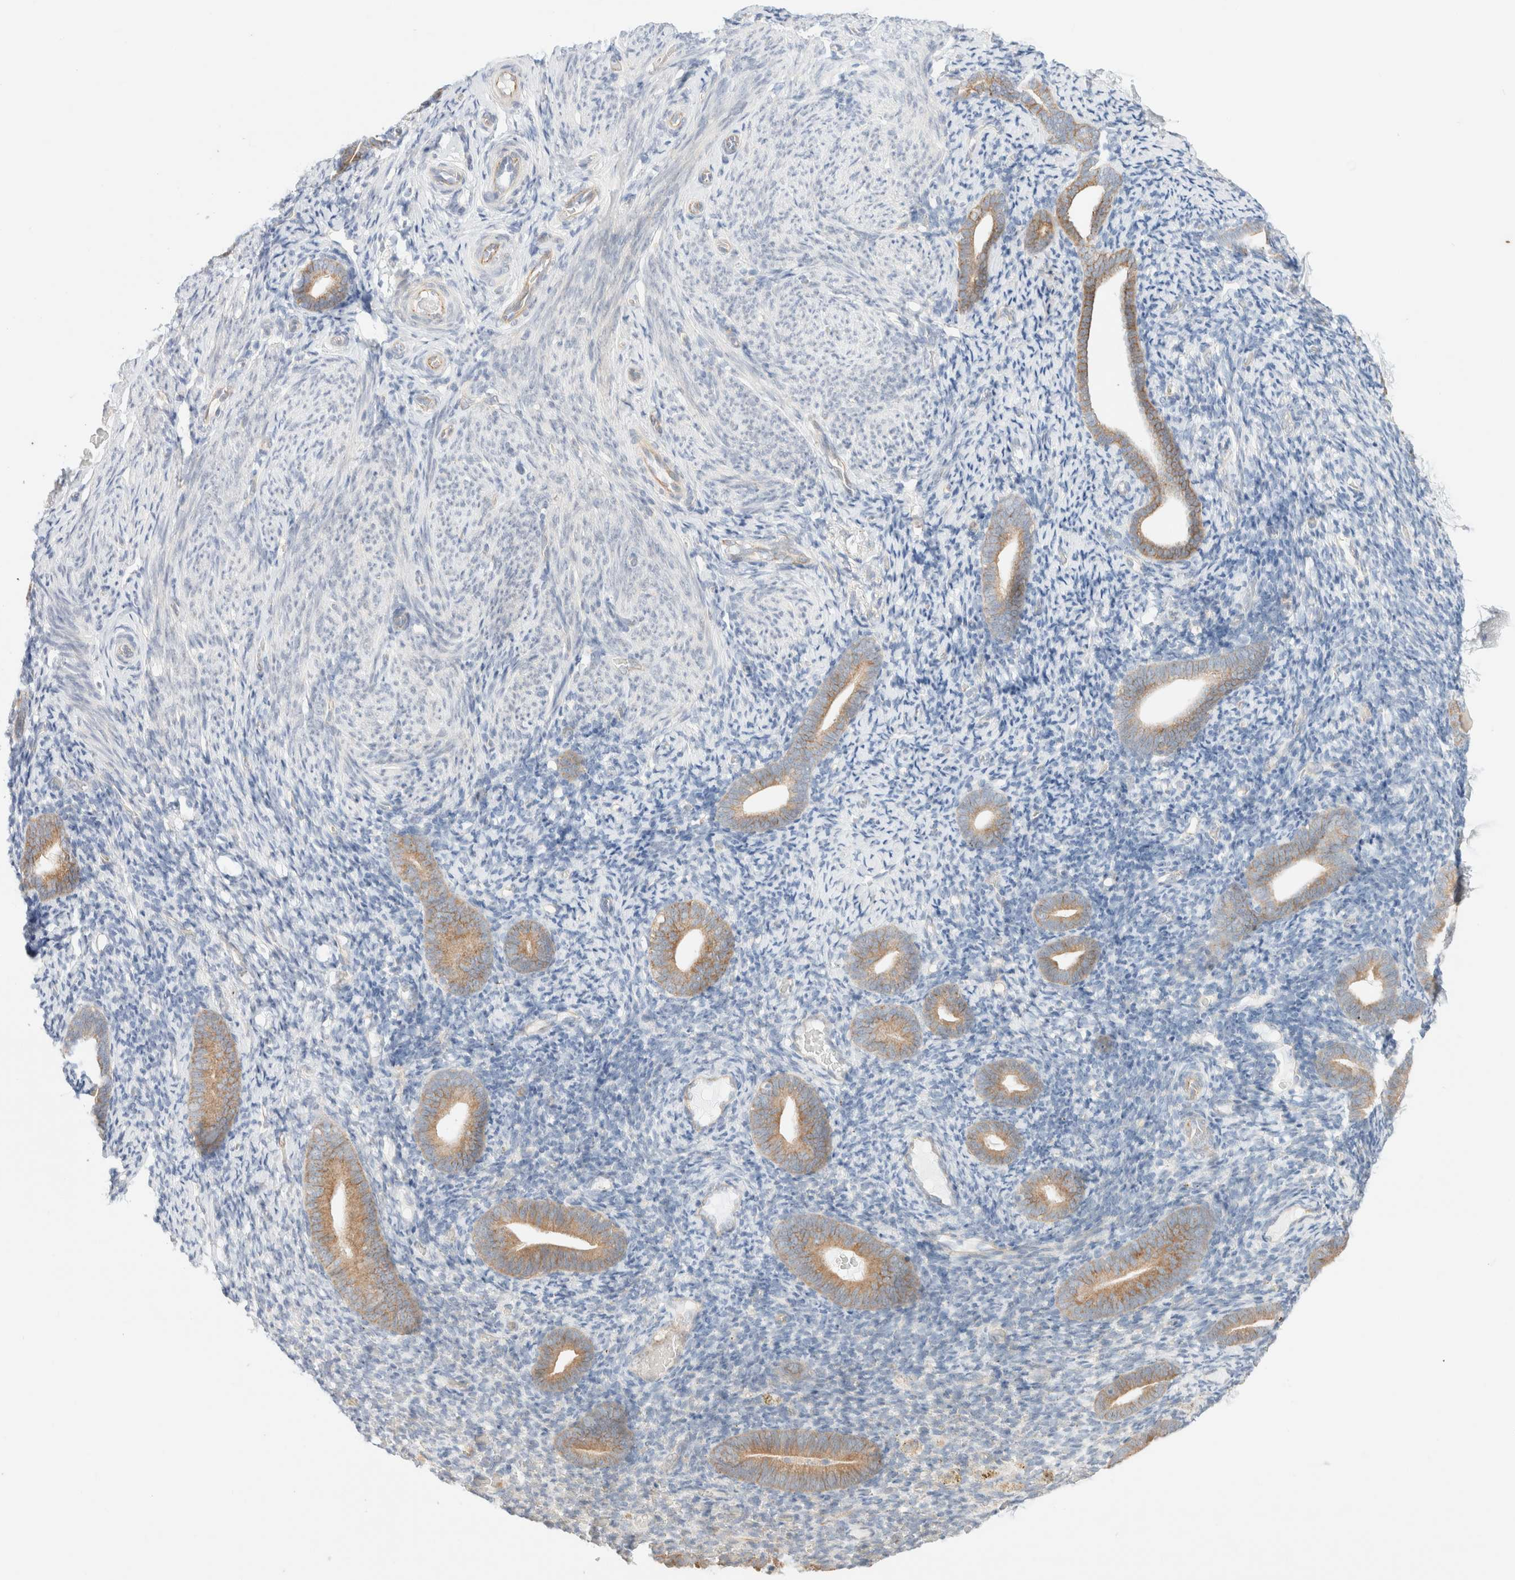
{"staining": {"intensity": "negative", "quantity": "none", "location": "none"}, "tissue": "endometrium", "cell_type": "Cells in endometrial stroma", "image_type": "normal", "snomed": [{"axis": "morphology", "description": "Normal tissue, NOS"}, {"axis": "topography", "description": "Endometrium"}], "caption": "Immunohistochemical staining of normal human endometrium displays no significant expression in cells in endometrial stroma. (DAB immunohistochemistry with hematoxylin counter stain).", "gene": "UNC13B", "patient": {"sex": "female", "age": 51}}